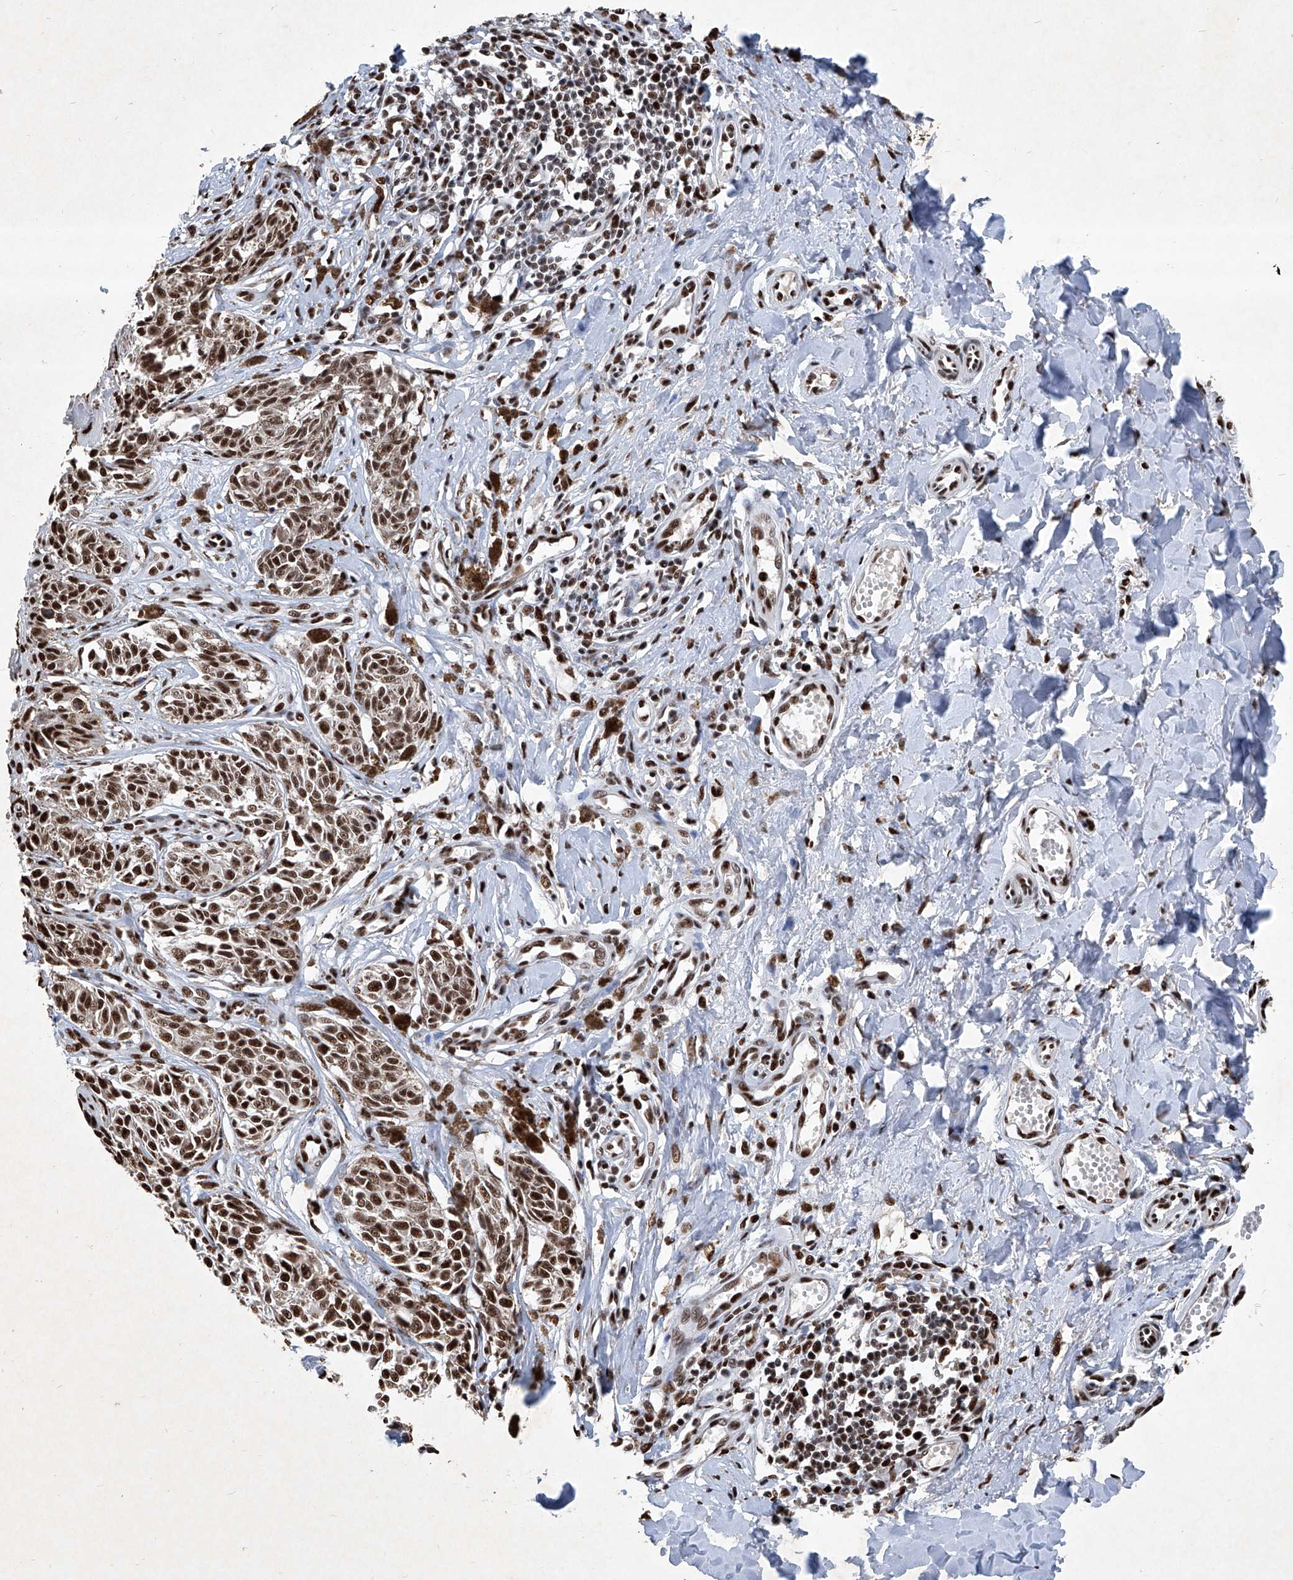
{"staining": {"intensity": "strong", "quantity": ">75%", "location": "nuclear"}, "tissue": "melanoma", "cell_type": "Tumor cells", "image_type": "cancer", "snomed": [{"axis": "morphology", "description": "Malignant melanoma, NOS"}, {"axis": "topography", "description": "Skin"}], "caption": "Strong nuclear expression is appreciated in approximately >75% of tumor cells in melanoma.", "gene": "DDX39B", "patient": {"sex": "male", "age": 53}}